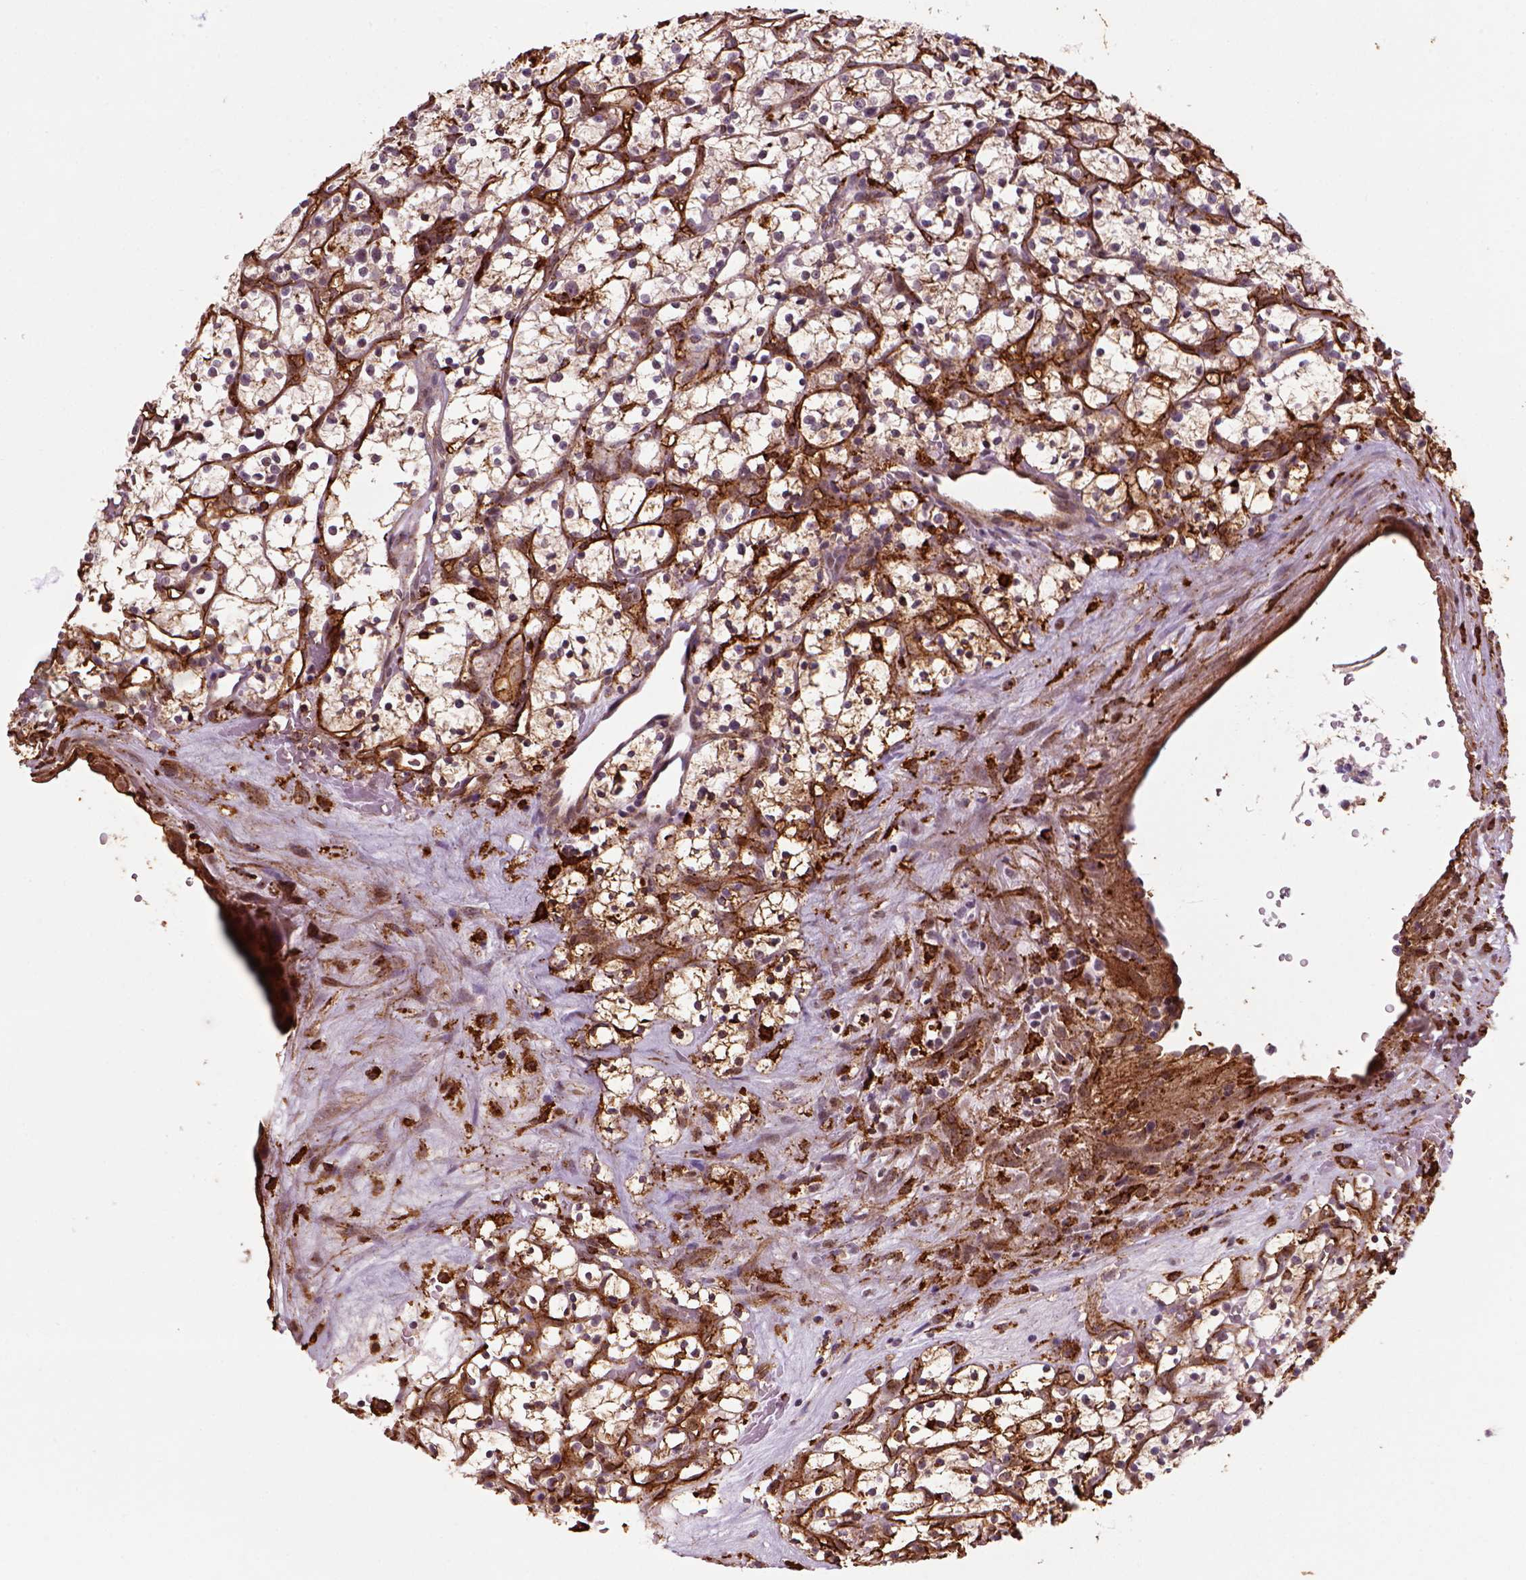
{"staining": {"intensity": "strong", "quantity": "25%-75%", "location": "cytoplasmic/membranous"}, "tissue": "renal cancer", "cell_type": "Tumor cells", "image_type": "cancer", "snomed": [{"axis": "morphology", "description": "Adenocarcinoma, NOS"}, {"axis": "topography", "description": "Kidney"}], "caption": "High-power microscopy captured an immunohistochemistry (IHC) micrograph of renal cancer, revealing strong cytoplasmic/membranous expression in about 25%-75% of tumor cells.", "gene": "MARCKS", "patient": {"sex": "female", "age": 64}}